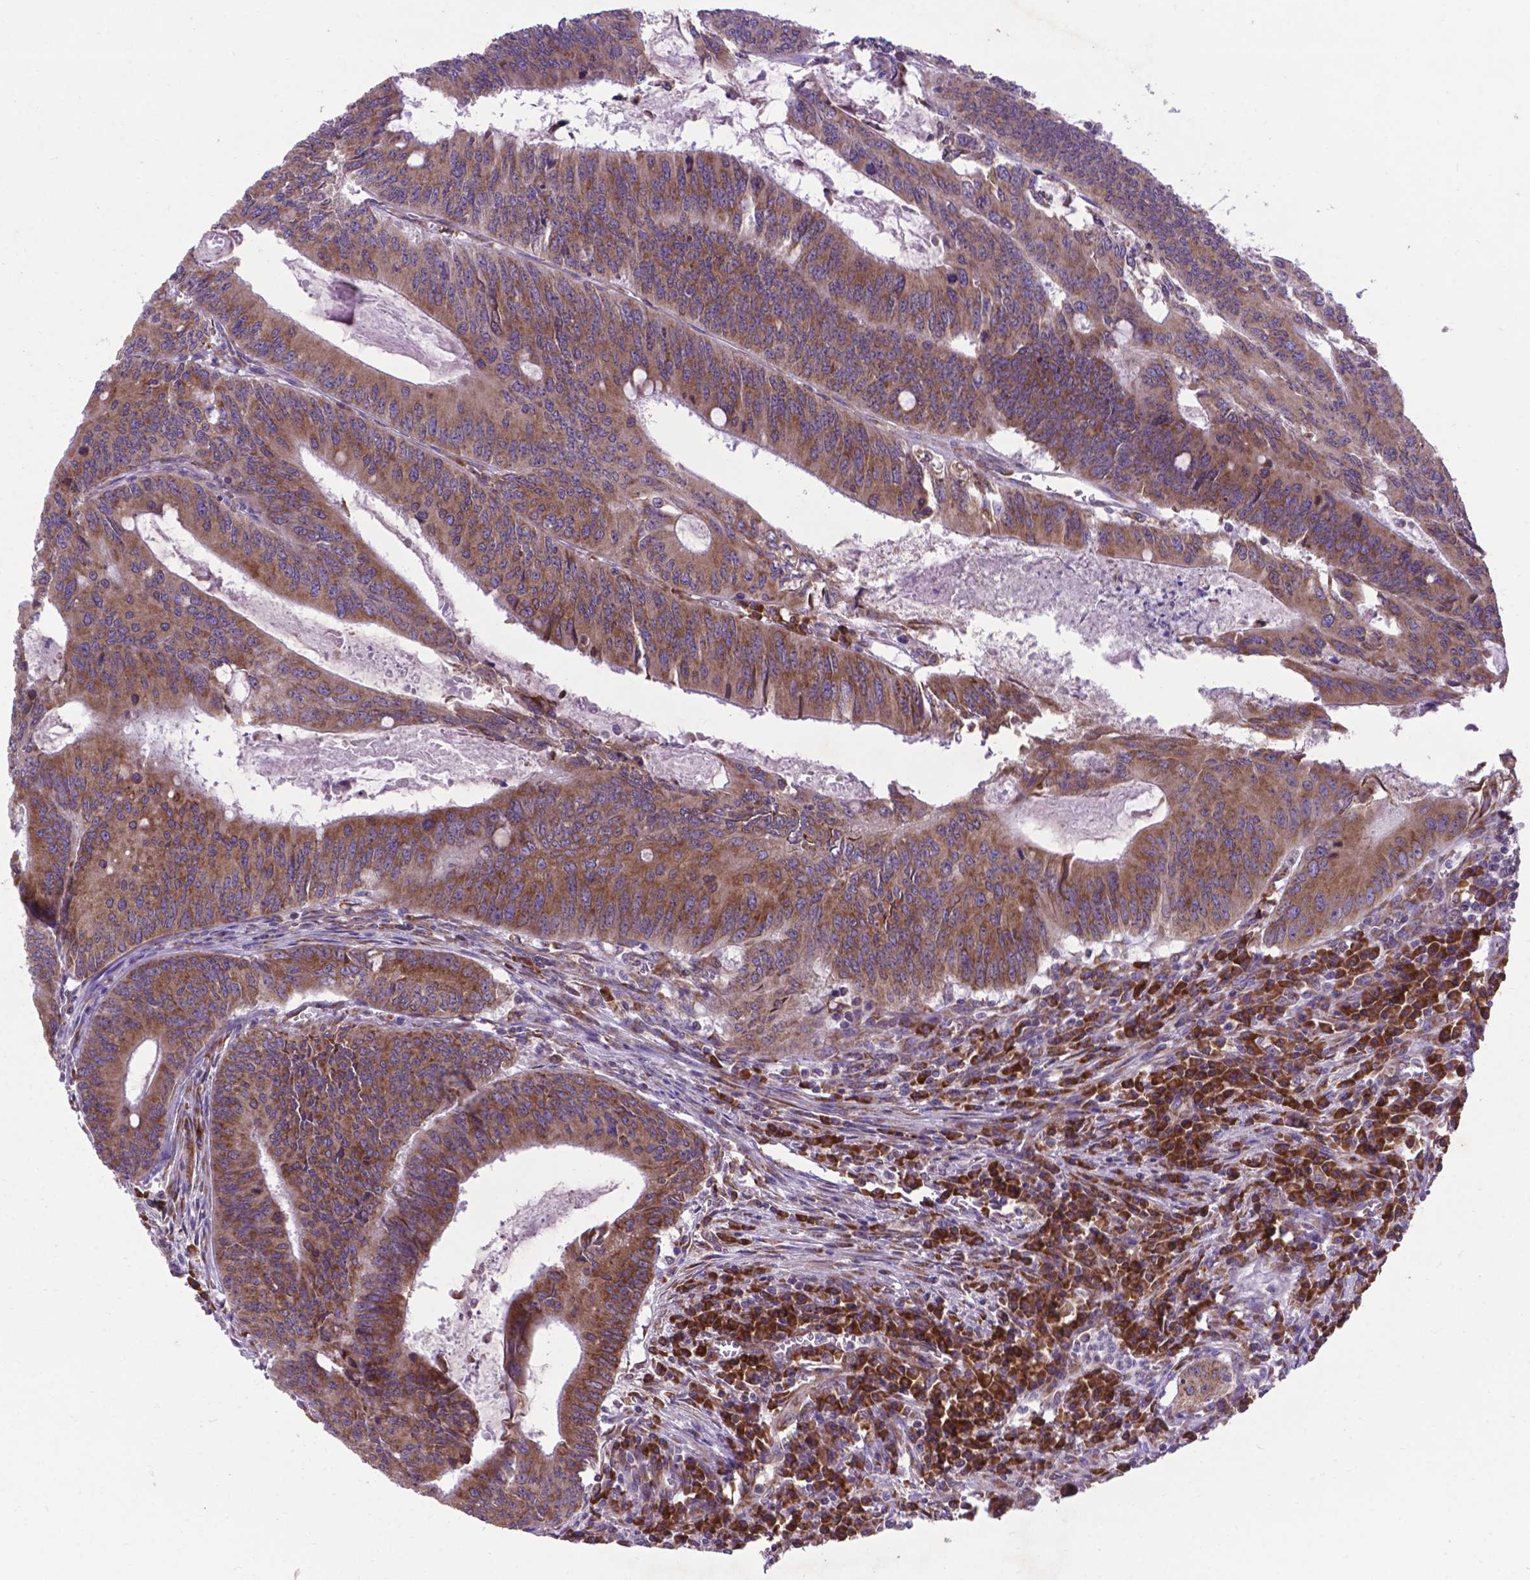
{"staining": {"intensity": "moderate", "quantity": ">75%", "location": "cytoplasmic/membranous"}, "tissue": "colorectal cancer", "cell_type": "Tumor cells", "image_type": "cancer", "snomed": [{"axis": "morphology", "description": "Adenocarcinoma, NOS"}, {"axis": "topography", "description": "Colon"}], "caption": "Protein expression analysis of human colorectal cancer reveals moderate cytoplasmic/membranous staining in about >75% of tumor cells. Immunohistochemistry (ihc) stains the protein in brown and the nuclei are stained blue.", "gene": "WDR83OS", "patient": {"sex": "male", "age": 67}}